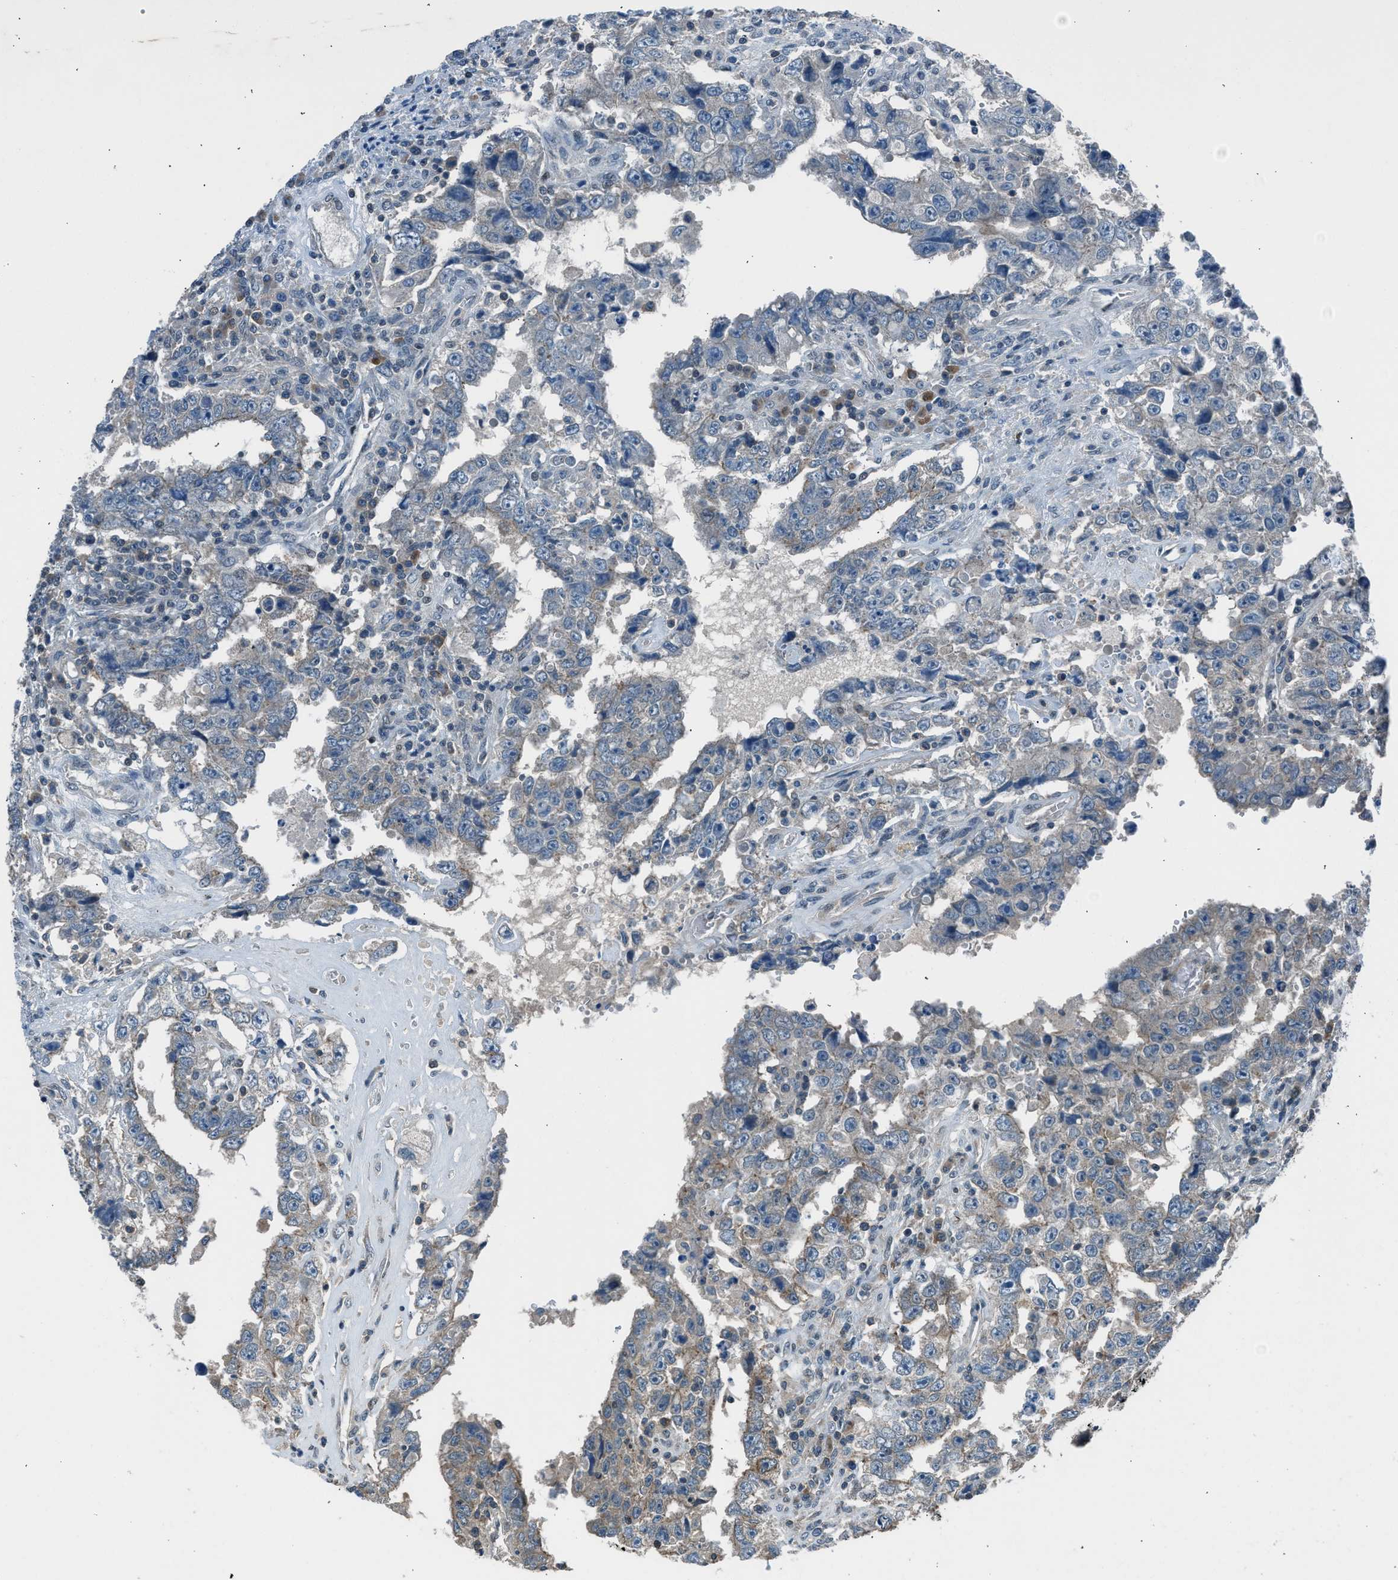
{"staining": {"intensity": "weak", "quantity": "25%-75%", "location": "cytoplasmic/membranous"}, "tissue": "testis cancer", "cell_type": "Tumor cells", "image_type": "cancer", "snomed": [{"axis": "morphology", "description": "Carcinoma, Embryonal, NOS"}, {"axis": "topography", "description": "Testis"}], "caption": "This histopathology image displays testis embryonal carcinoma stained with immunohistochemistry to label a protein in brown. The cytoplasmic/membranous of tumor cells show weak positivity for the protein. Nuclei are counter-stained blue.", "gene": "LMLN", "patient": {"sex": "male", "age": 26}}